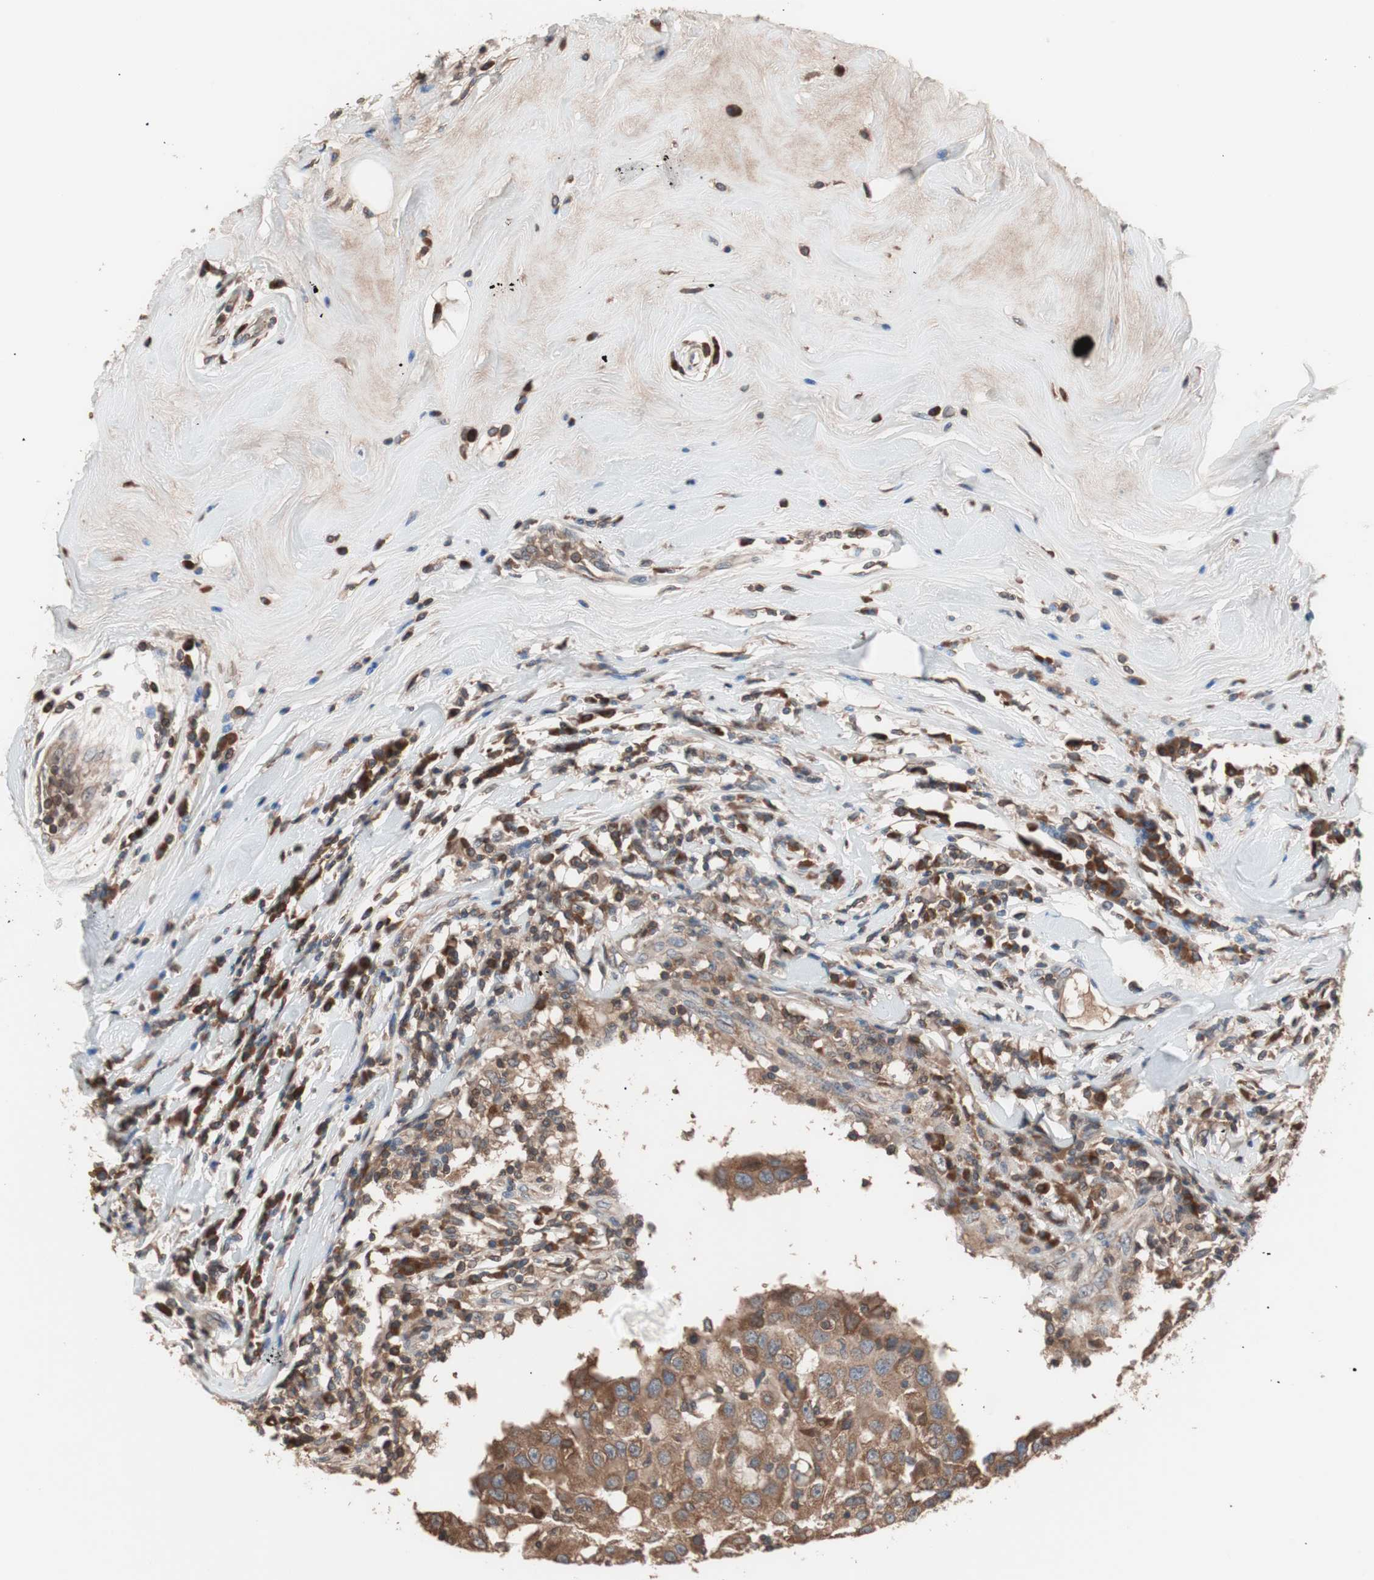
{"staining": {"intensity": "moderate", "quantity": ">75%", "location": "cytoplasmic/membranous"}, "tissue": "breast cancer", "cell_type": "Tumor cells", "image_type": "cancer", "snomed": [{"axis": "morphology", "description": "Duct carcinoma"}, {"axis": "topography", "description": "Breast"}], "caption": "This photomicrograph shows IHC staining of breast cancer, with medium moderate cytoplasmic/membranous expression in approximately >75% of tumor cells.", "gene": "GLYCTK", "patient": {"sex": "female", "age": 27}}